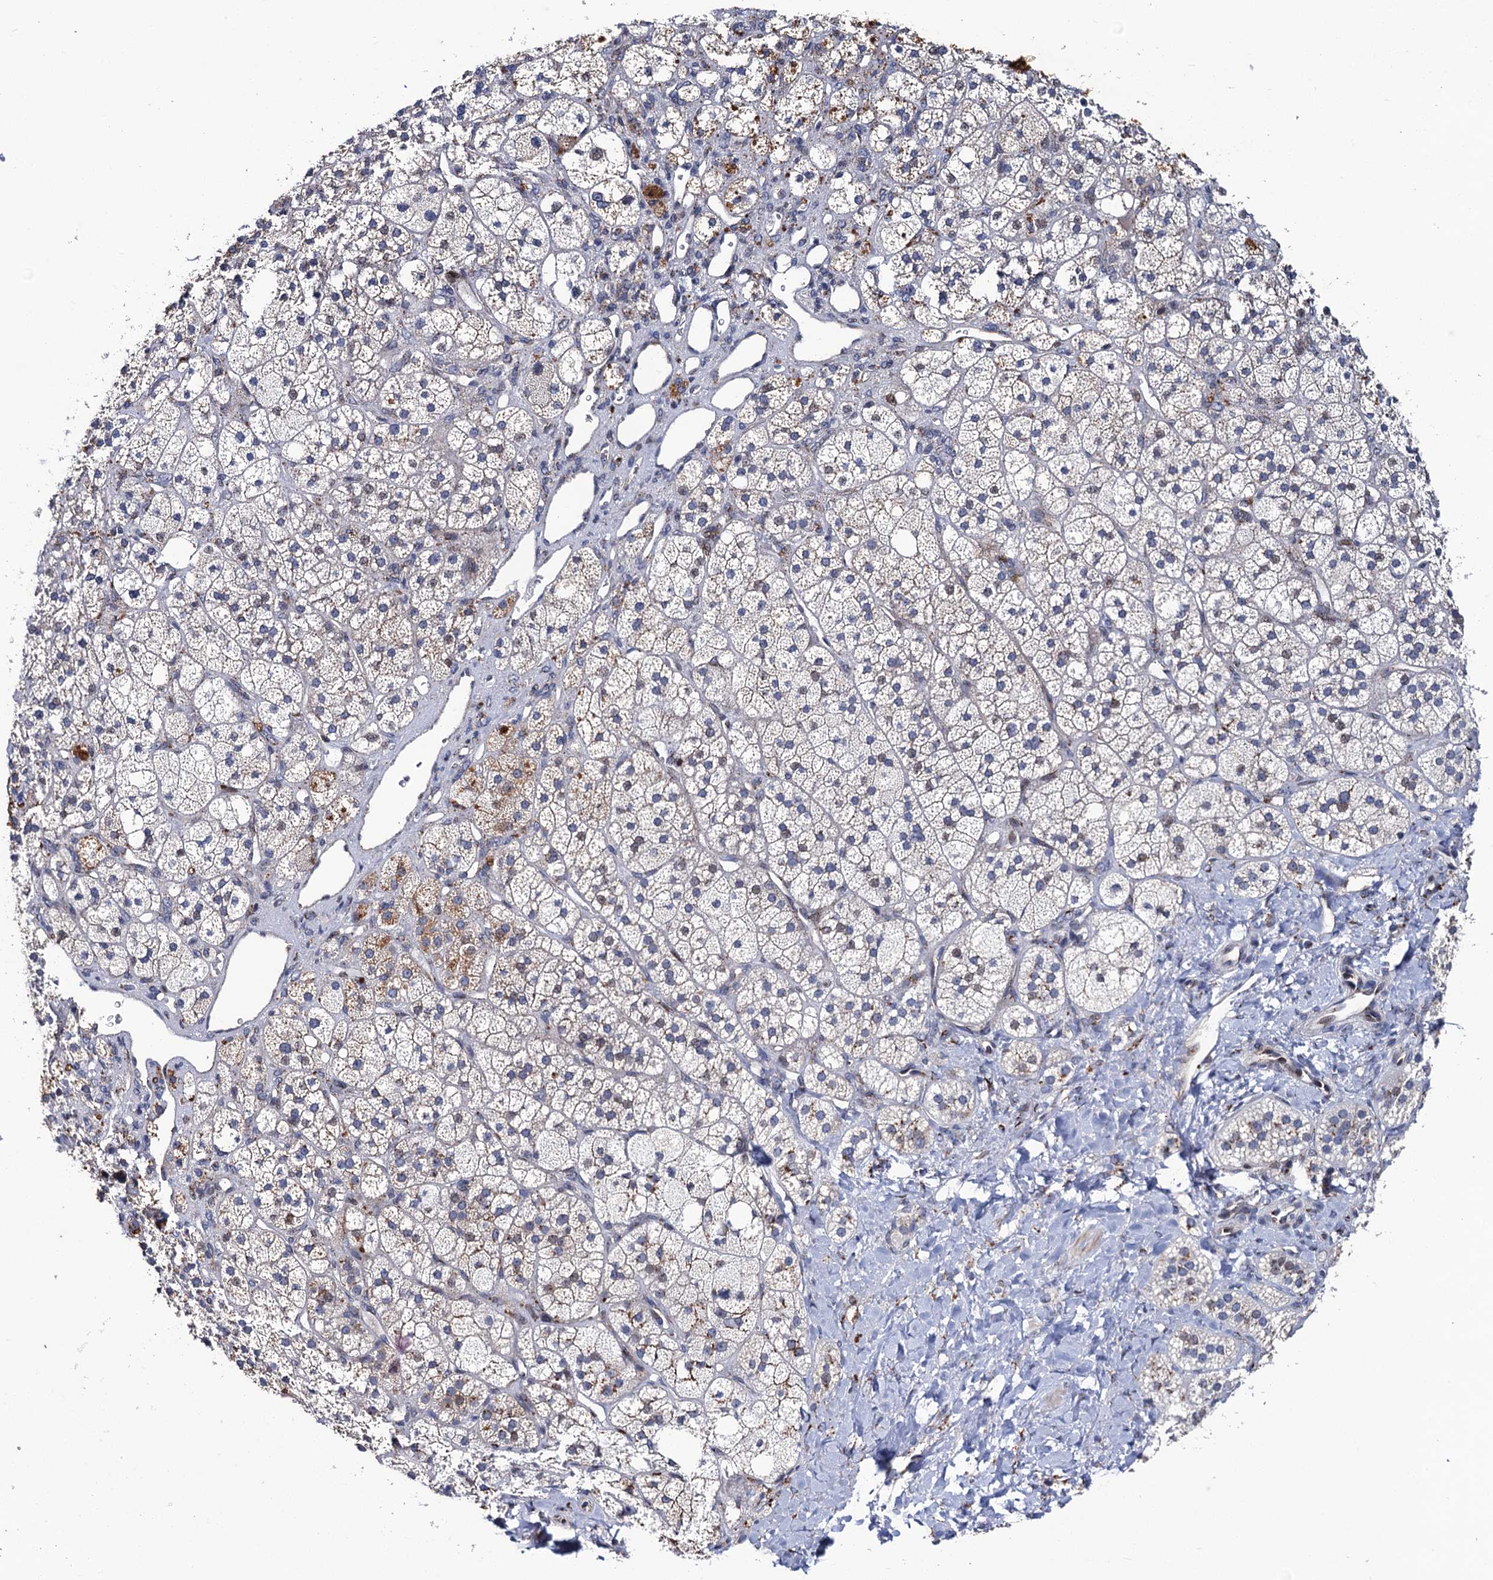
{"staining": {"intensity": "moderate", "quantity": "25%-75%", "location": "cytoplasmic/membranous"}, "tissue": "adrenal gland", "cell_type": "Glandular cells", "image_type": "normal", "snomed": [{"axis": "morphology", "description": "Normal tissue, NOS"}, {"axis": "topography", "description": "Adrenal gland"}], "caption": "A brown stain highlights moderate cytoplasmic/membranous positivity of a protein in glandular cells of unremarkable human adrenal gland. (Stains: DAB in brown, nuclei in blue, Microscopy: brightfield microscopy at high magnification).", "gene": "THAP2", "patient": {"sex": "male", "age": 61}}